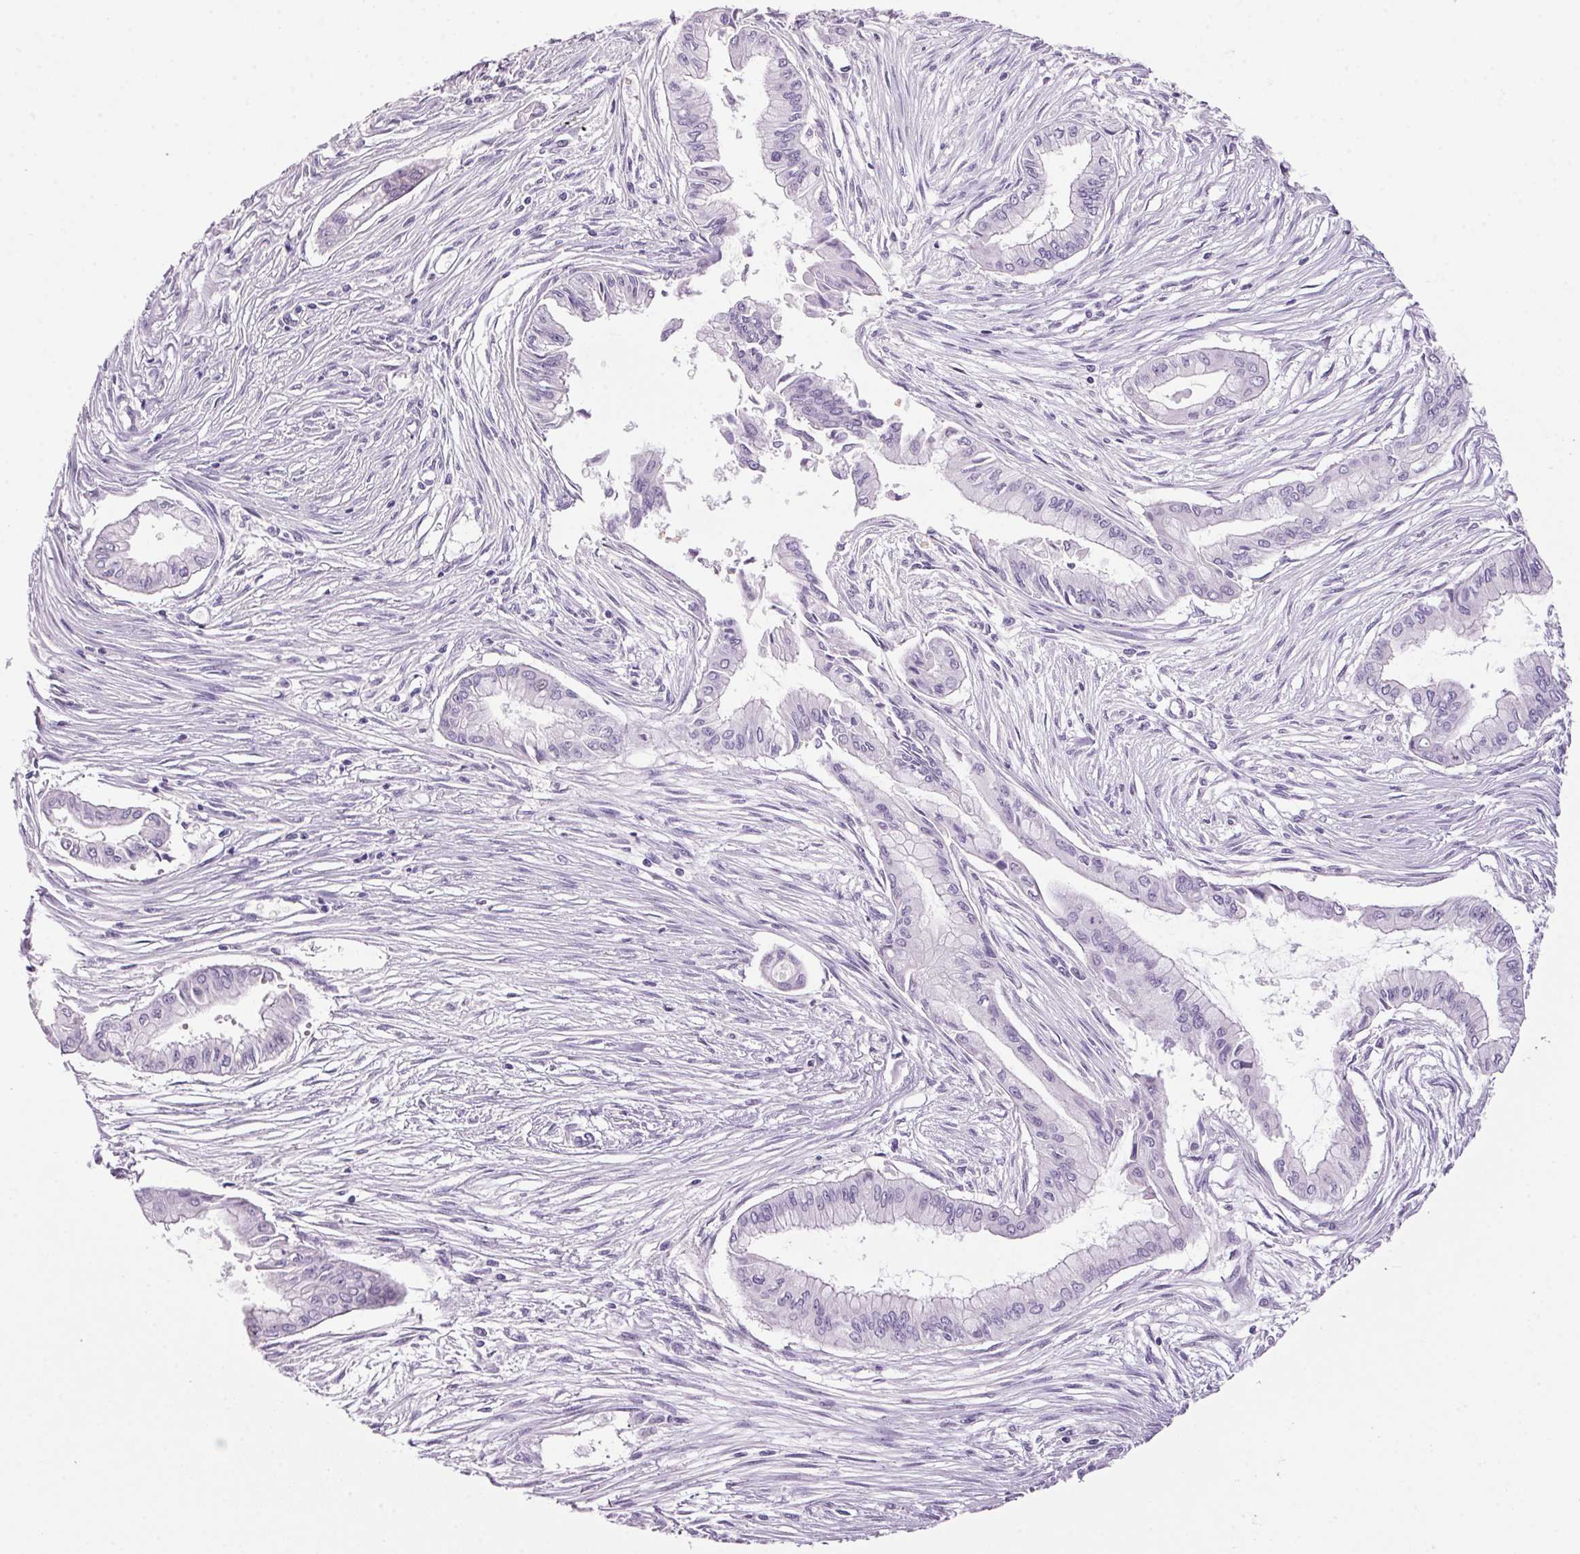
{"staining": {"intensity": "negative", "quantity": "none", "location": "none"}, "tissue": "pancreatic cancer", "cell_type": "Tumor cells", "image_type": "cancer", "snomed": [{"axis": "morphology", "description": "Adenocarcinoma, NOS"}, {"axis": "topography", "description": "Pancreas"}], "caption": "Pancreatic cancer was stained to show a protein in brown. There is no significant positivity in tumor cells.", "gene": "PPP1R1A", "patient": {"sex": "female", "age": 68}}